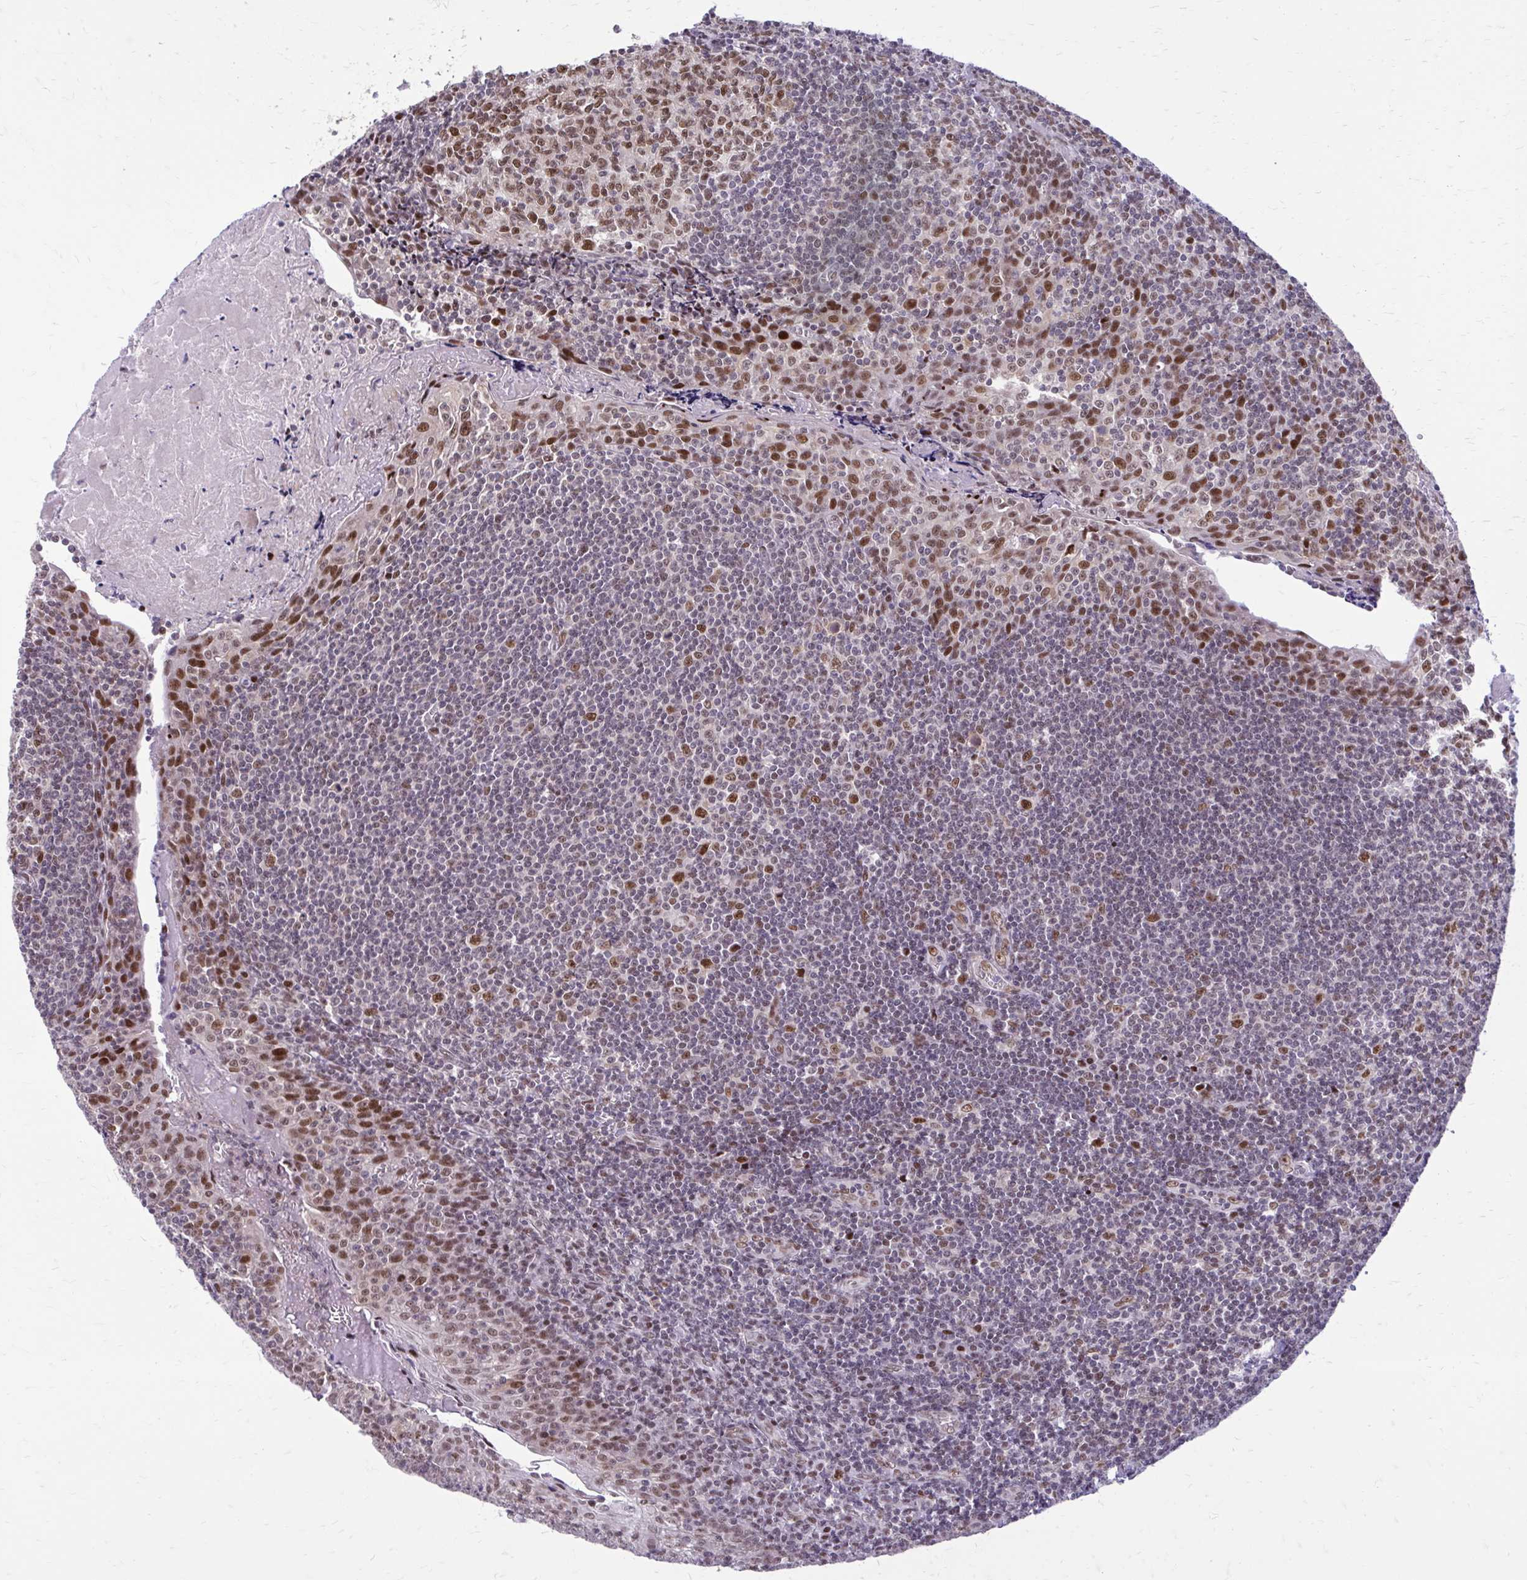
{"staining": {"intensity": "moderate", "quantity": ">75%", "location": "nuclear"}, "tissue": "tonsil", "cell_type": "Germinal center cells", "image_type": "normal", "snomed": [{"axis": "morphology", "description": "Normal tissue, NOS"}, {"axis": "morphology", "description": "Inflammation, NOS"}, {"axis": "topography", "description": "Tonsil"}], "caption": "Protein staining of benign tonsil shows moderate nuclear positivity in approximately >75% of germinal center cells. Immunohistochemistry (ihc) stains the protein in brown and the nuclei are stained blue.", "gene": "PSME4", "patient": {"sex": "female", "age": 31}}